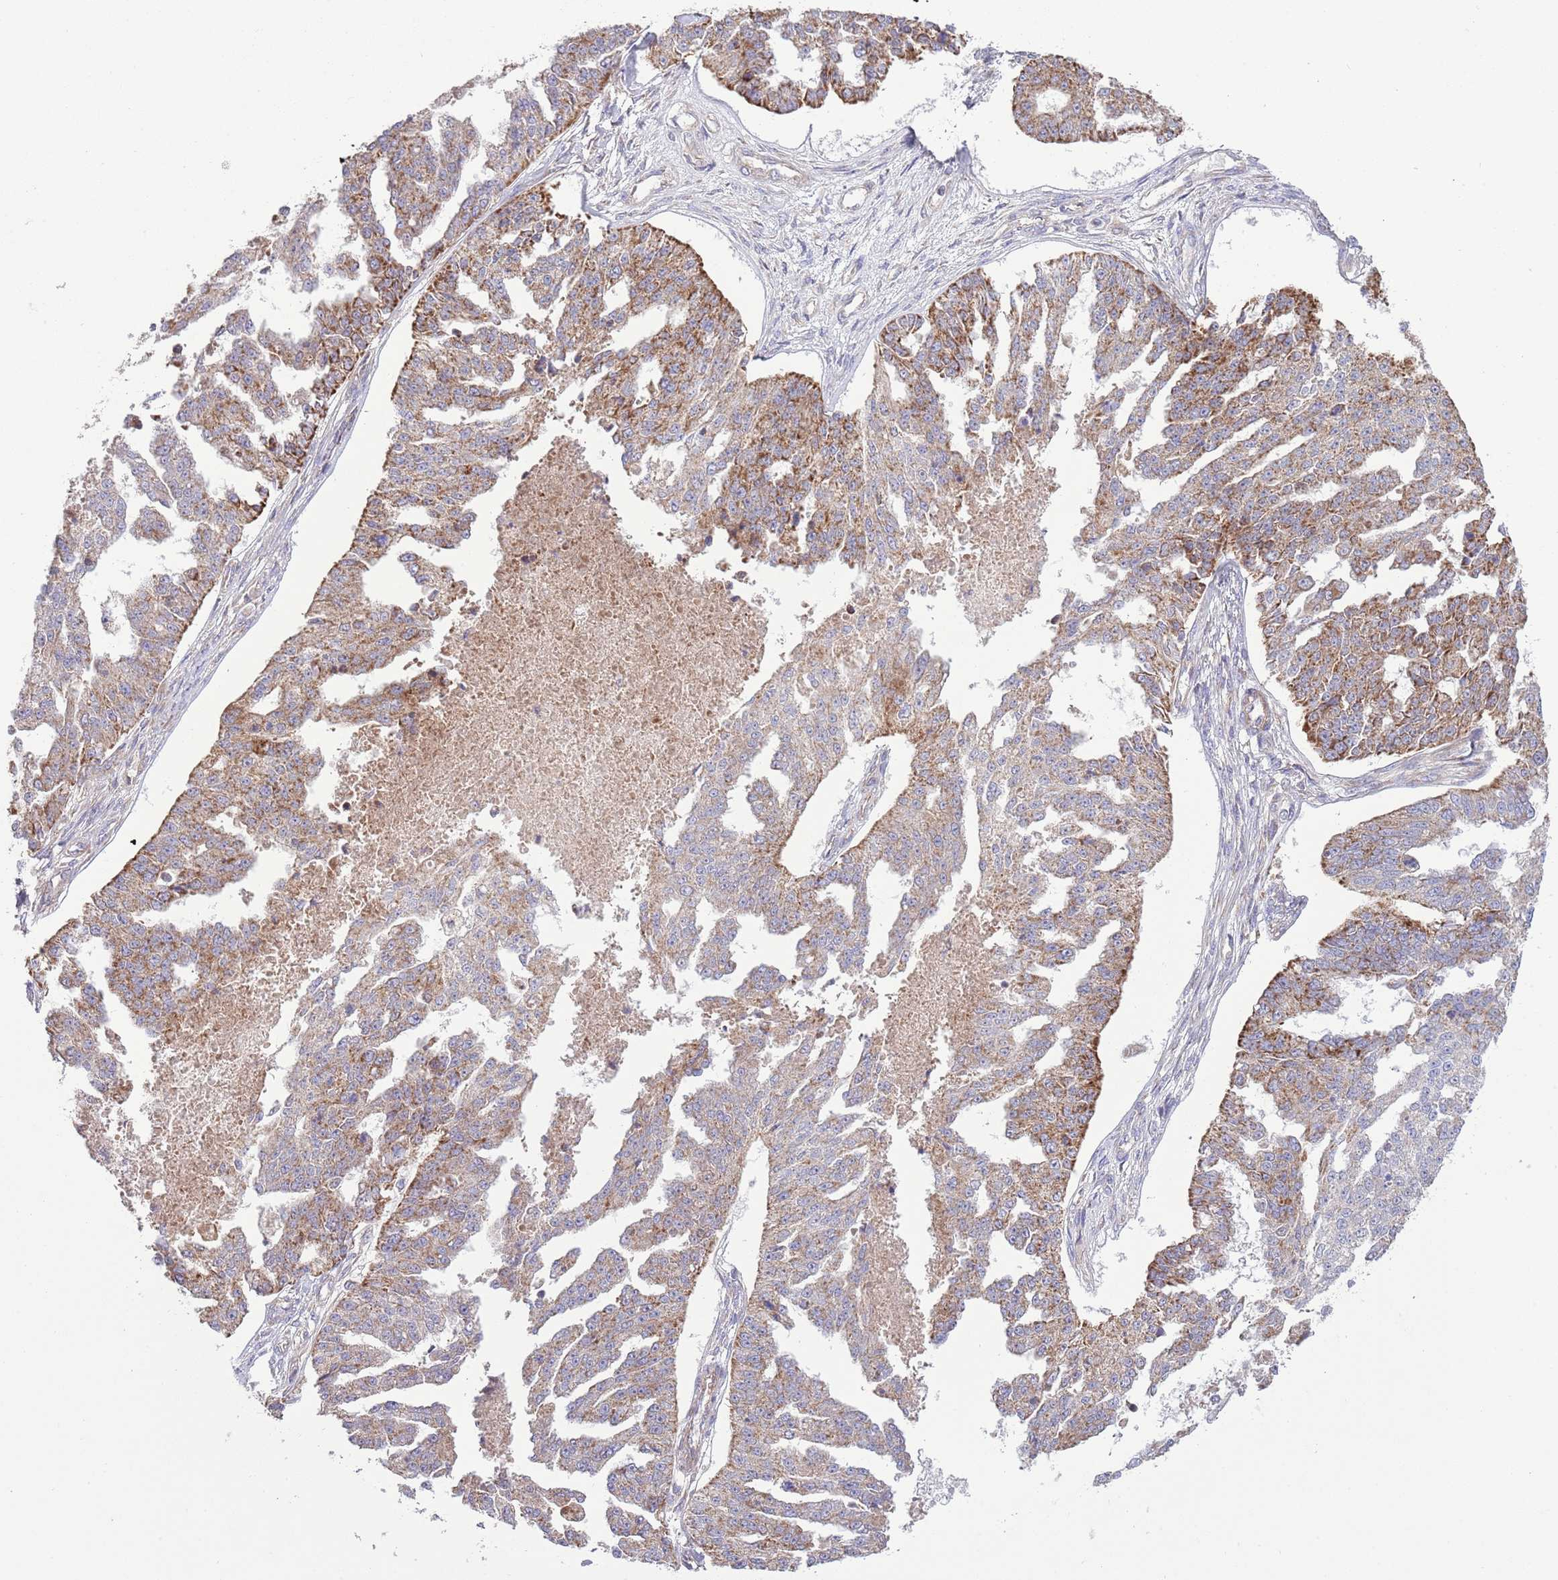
{"staining": {"intensity": "moderate", "quantity": ">75%", "location": "cytoplasmic/membranous"}, "tissue": "ovarian cancer", "cell_type": "Tumor cells", "image_type": "cancer", "snomed": [{"axis": "morphology", "description": "Cystadenocarcinoma, serous, NOS"}, {"axis": "topography", "description": "Ovary"}], "caption": "The image displays staining of ovarian cancer, revealing moderate cytoplasmic/membranous protein staining (brown color) within tumor cells.", "gene": "TOMM5", "patient": {"sex": "female", "age": 58}}